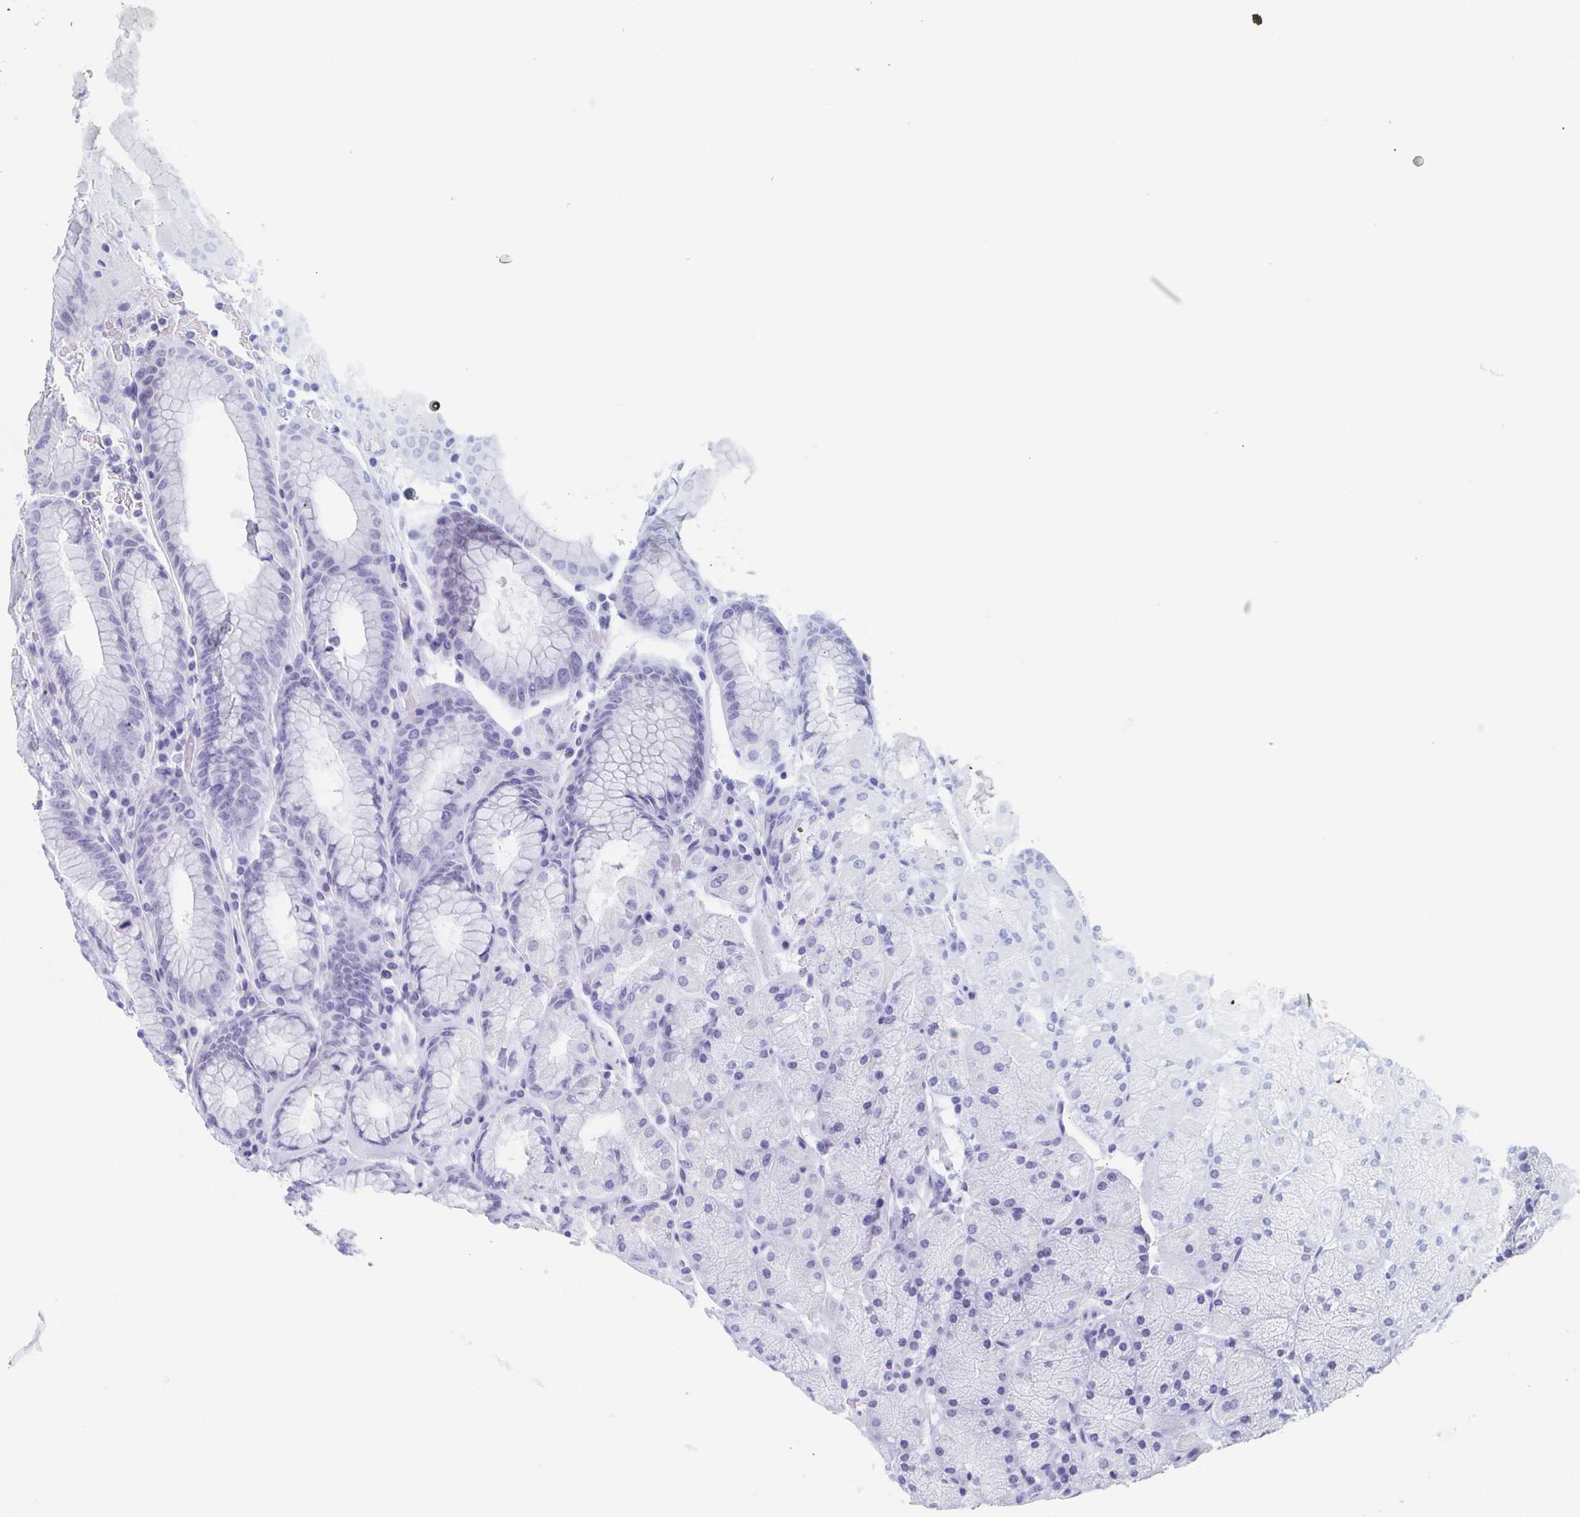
{"staining": {"intensity": "negative", "quantity": "none", "location": "none"}, "tissue": "stomach", "cell_type": "Glandular cells", "image_type": "normal", "snomed": [{"axis": "morphology", "description": "Normal tissue, NOS"}, {"axis": "topography", "description": "Stomach, upper"}, {"axis": "topography", "description": "Stomach"}], "caption": "This is an immunohistochemistry (IHC) image of unremarkable stomach. There is no expression in glandular cells.", "gene": "REG4", "patient": {"sex": "male", "age": 76}}